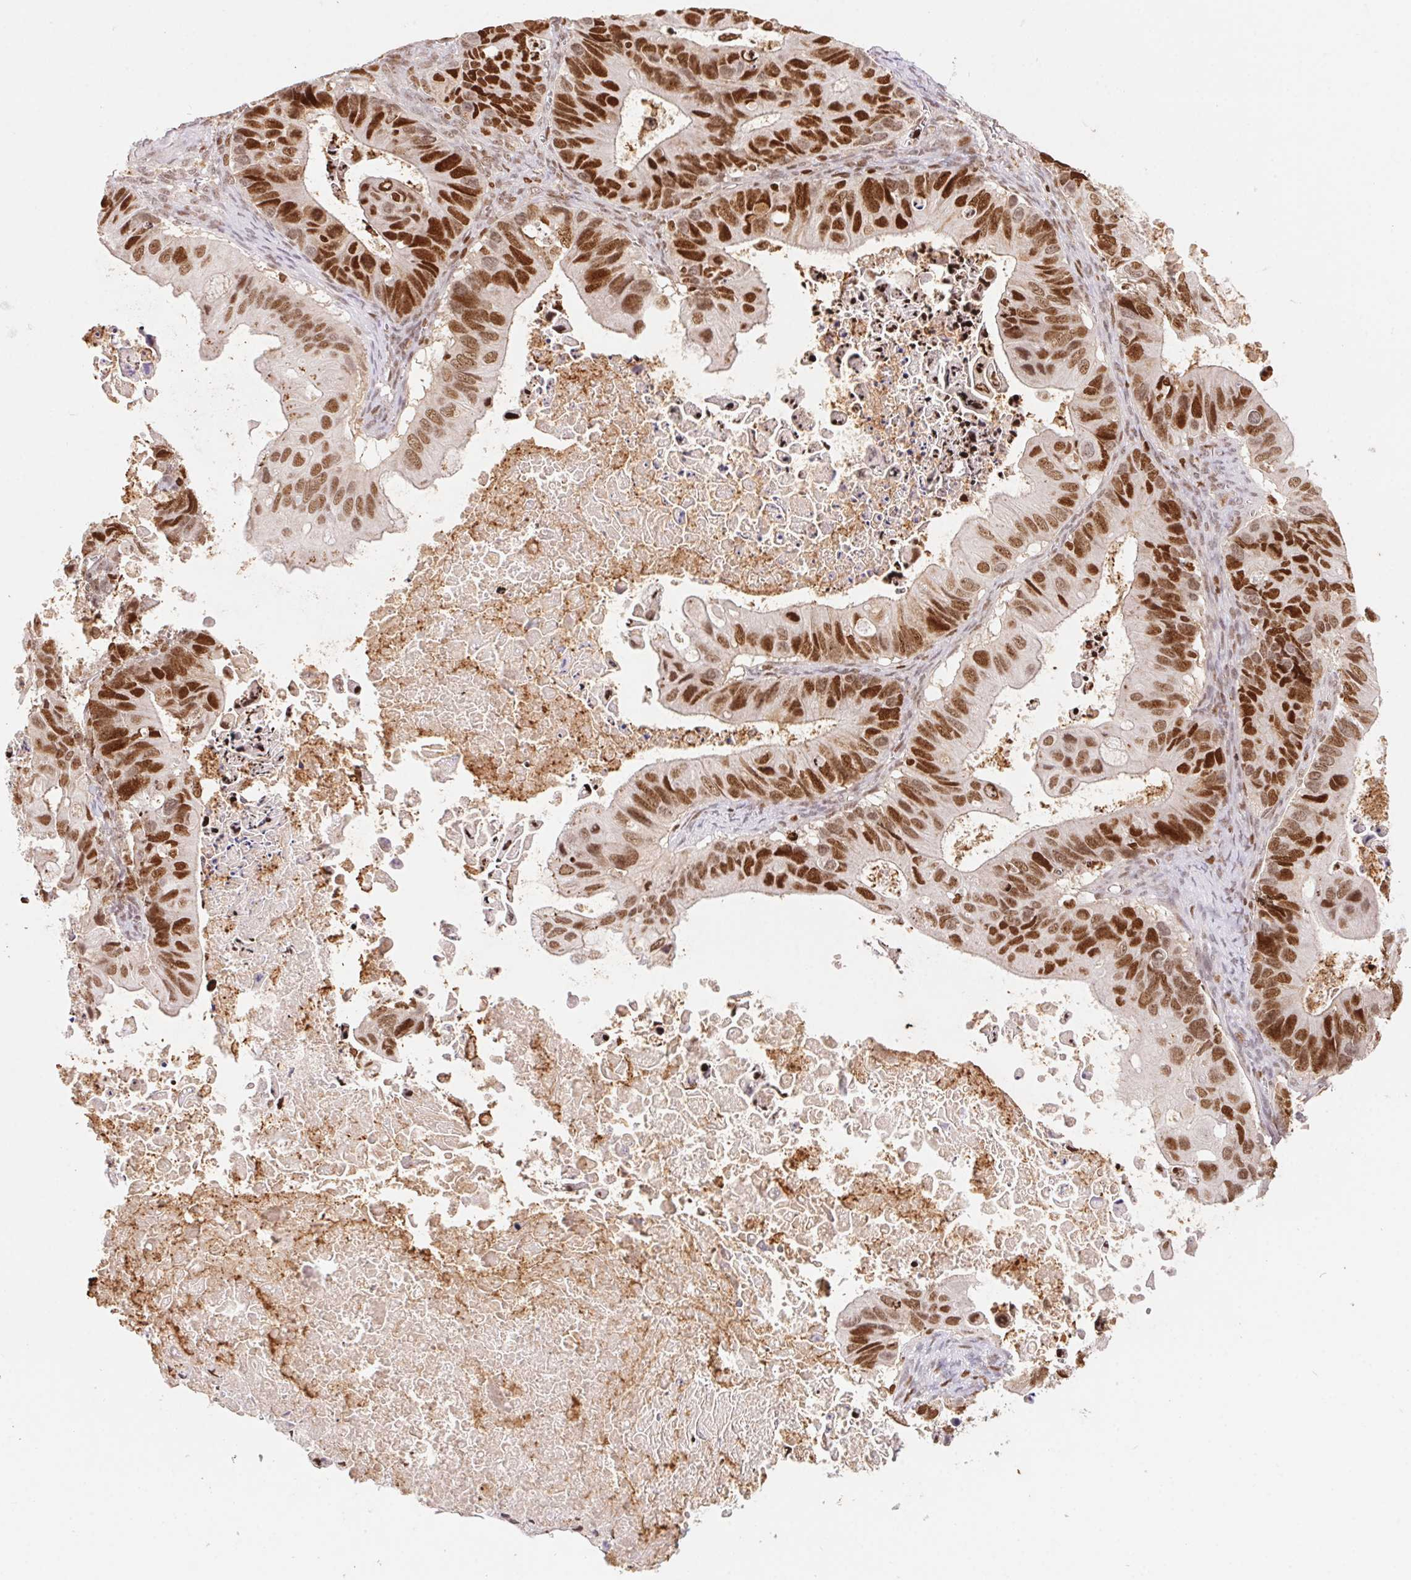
{"staining": {"intensity": "strong", "quantity": ">75%", "location": "nuclear"}, "tissue": "ovarian cancer", "cell_type": "Tumor cells", "image_type": "cancer", "snomed": [{"axis": "morphology", "description": "Cystadenocarcinoma, mucinous, NOS"}, {"axis": "topography", "description": "Ovary"}], "caption": "Strong nuclear expression is identified in about >75% of tumor cells in ovarian mucinous cystadenocarcinoma.", "gene": "POLD3", "patient": {"sex": "female", "age": 64}}